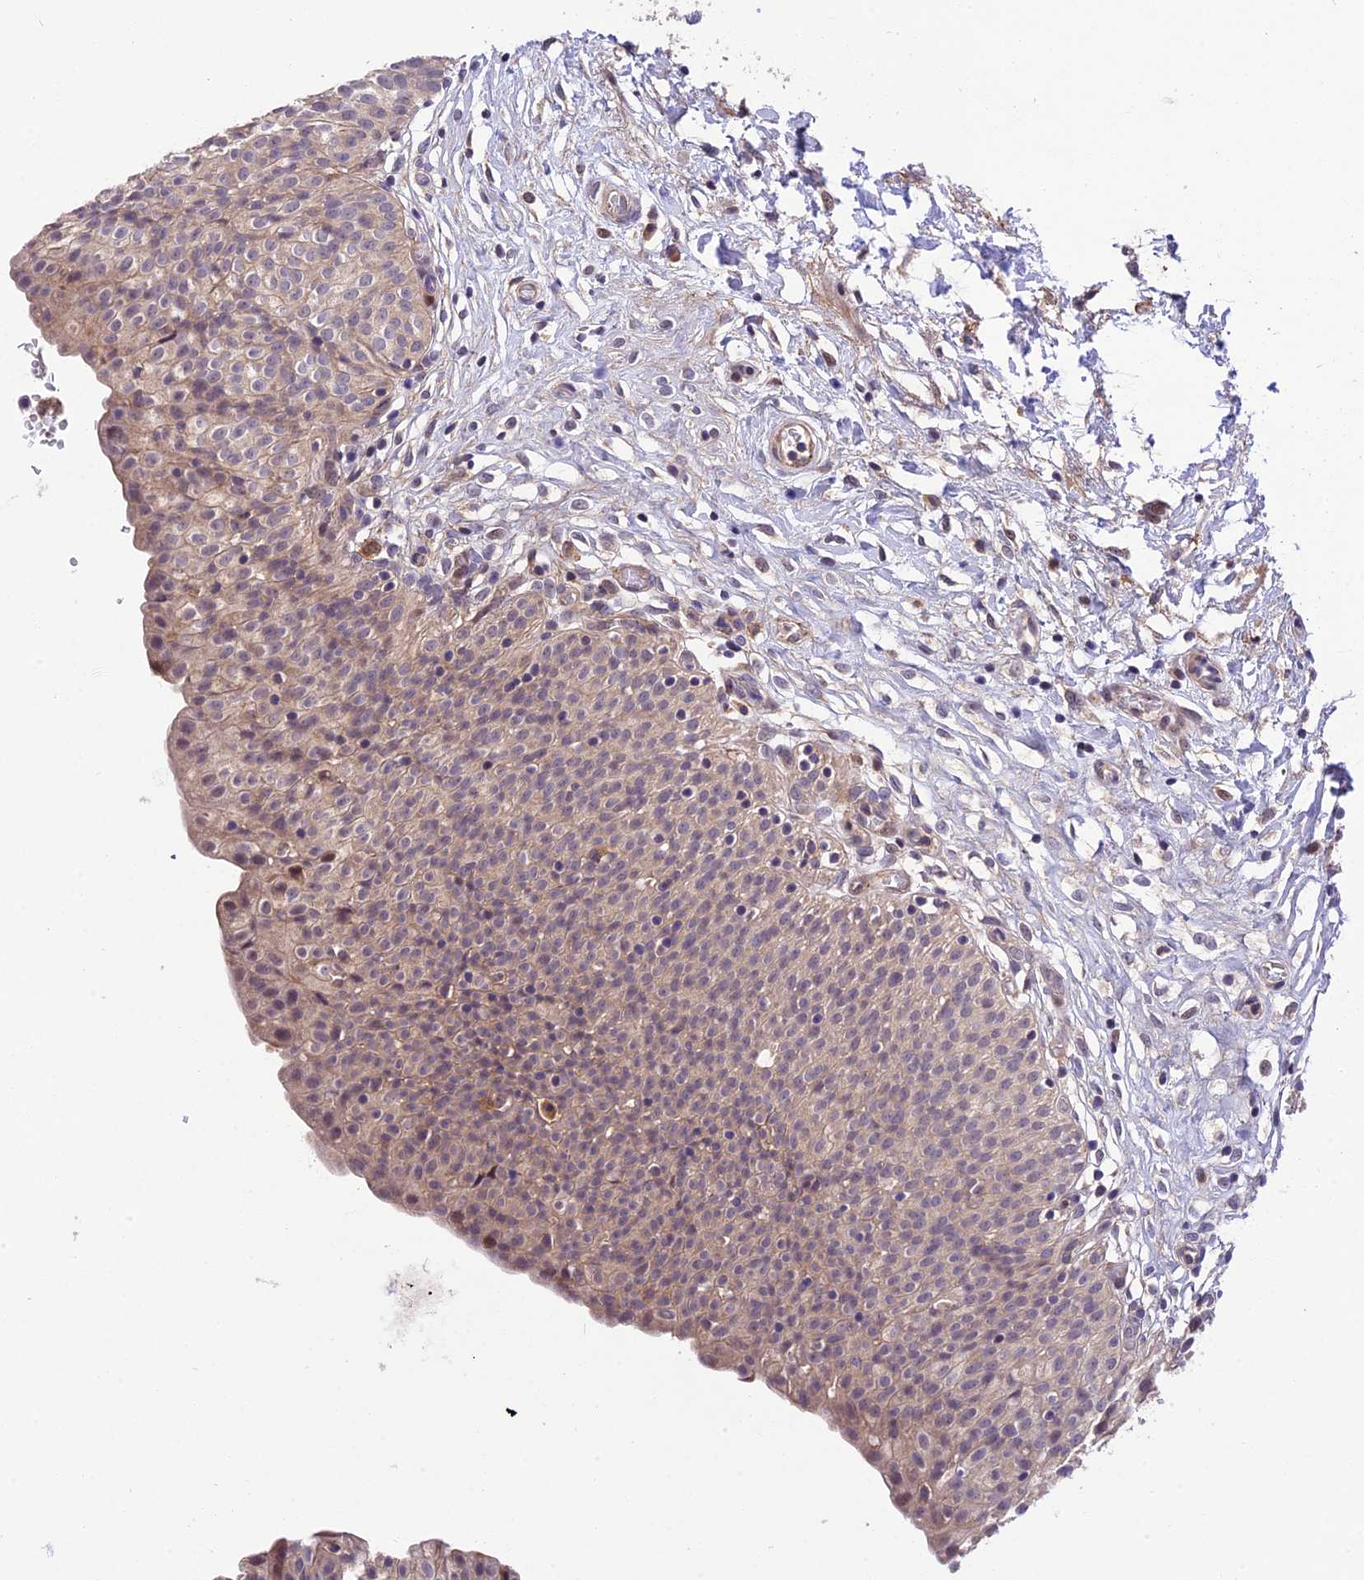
{"staining": {"intensity": "weak", "quantity": ">75%", "location": "cytoplasmic/membranous,nuclear"}, "tissue": "urinary bladder", "cell_type": "Urothelial cells", "image_type": "normal", "snomed": [{"axis": "morphology", "description": "Normal tissue, NOS"}, {"axis": "topography", "description": "Urinary bladder"}], "caption": "Protein expression analysis of normal human urinary bladder reveals weak cytoplasmic/membranous,nuclear positivity in about >75% of urothelial cells.", "gene": "MFSD2A", "patient": {"sex": "male", "age": 55}}